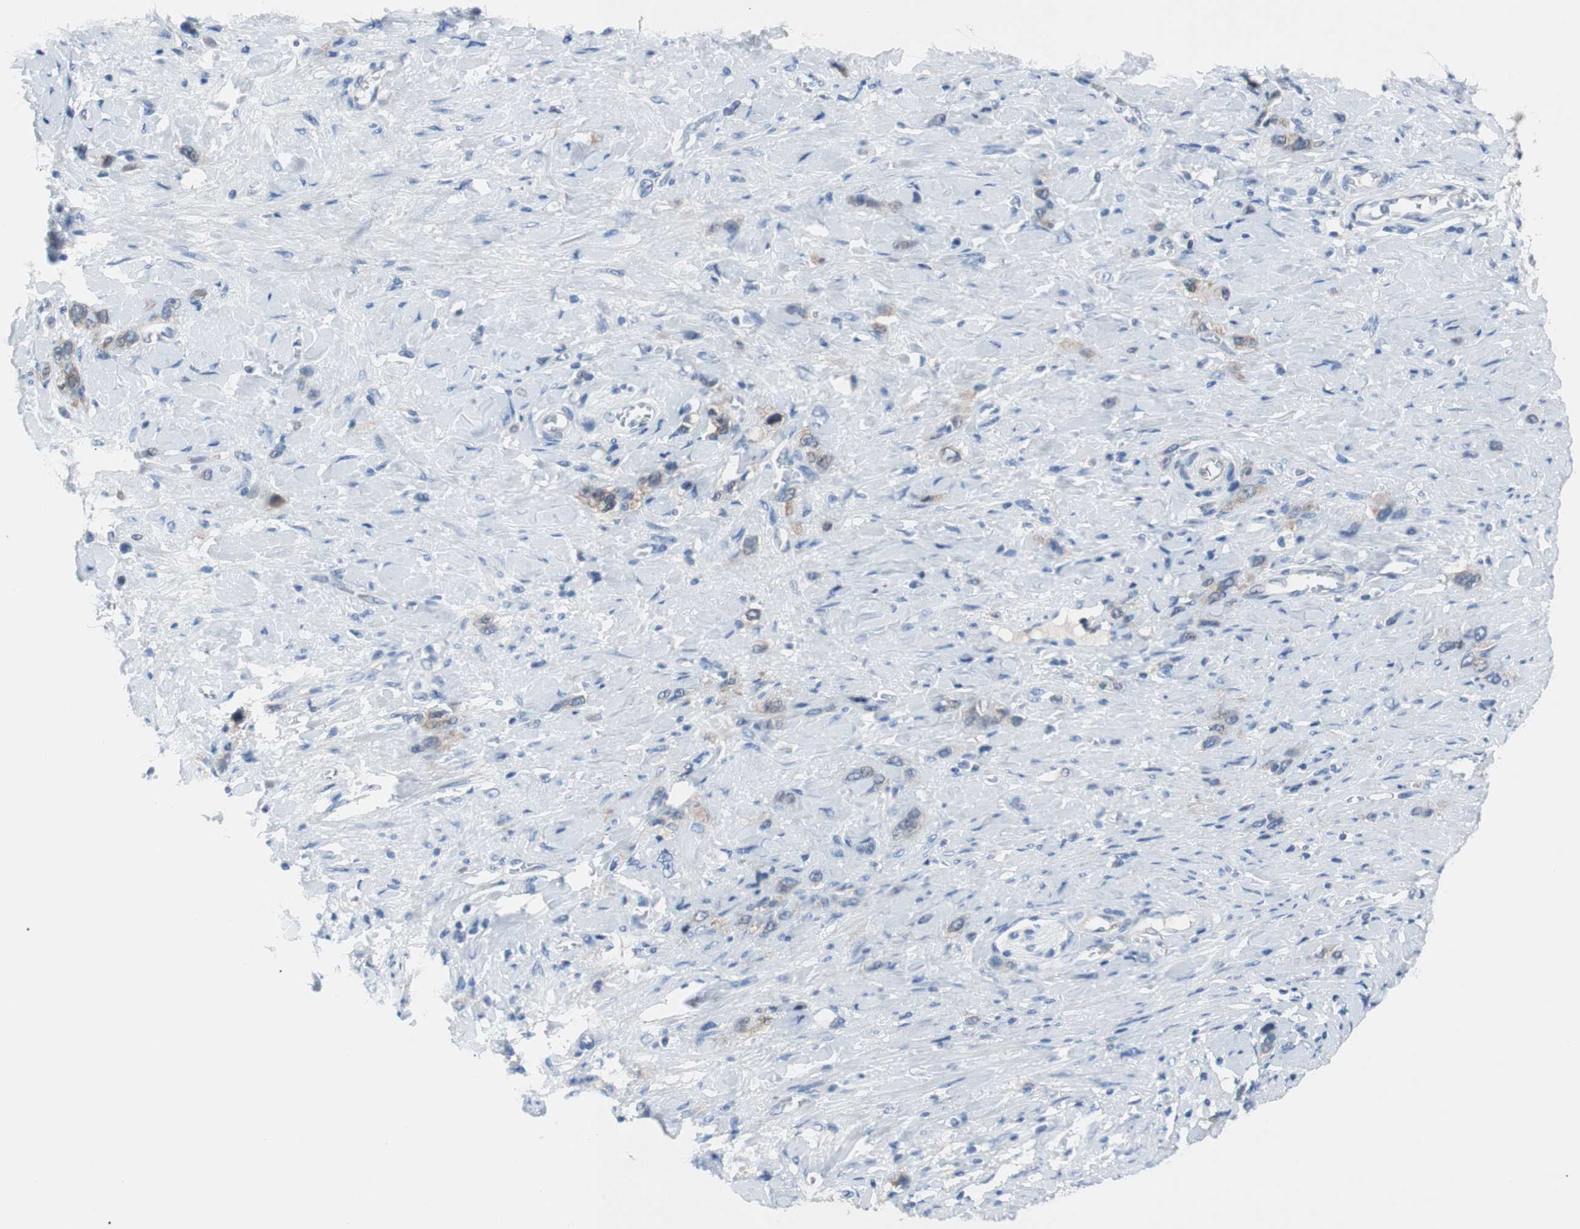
{"staining": {"intensity": "weak", "quantity": "25%-75%", "location": "cytoplasmic/membranous"}, "tissue": "stomach cancer", "cell_type": "Tumor cells", "image_type": "cancer", "snomed": [{"axis": "morphology", "description": "Normal tissue, NOS"}, {"axis": "morphology", "description": "Adenocarcinoma, NOS"}, {"axis": "morphology", "description": "Adenocarcinoma, High grade"}, {"axis": "topography", "description": "Stomach, upper"}, {"axis": "topography", "description": "Stomach"}], "caption": "Approximately 25%-75% of tumor cells in human high-grade adenocarcinoma (stomach) reveal weak cytoplasmic/membranous protein expression as visualized by brown immunohistochemical staining.", "gene": "EEF2K", "patient": {"sex": "female", "age": 65}}